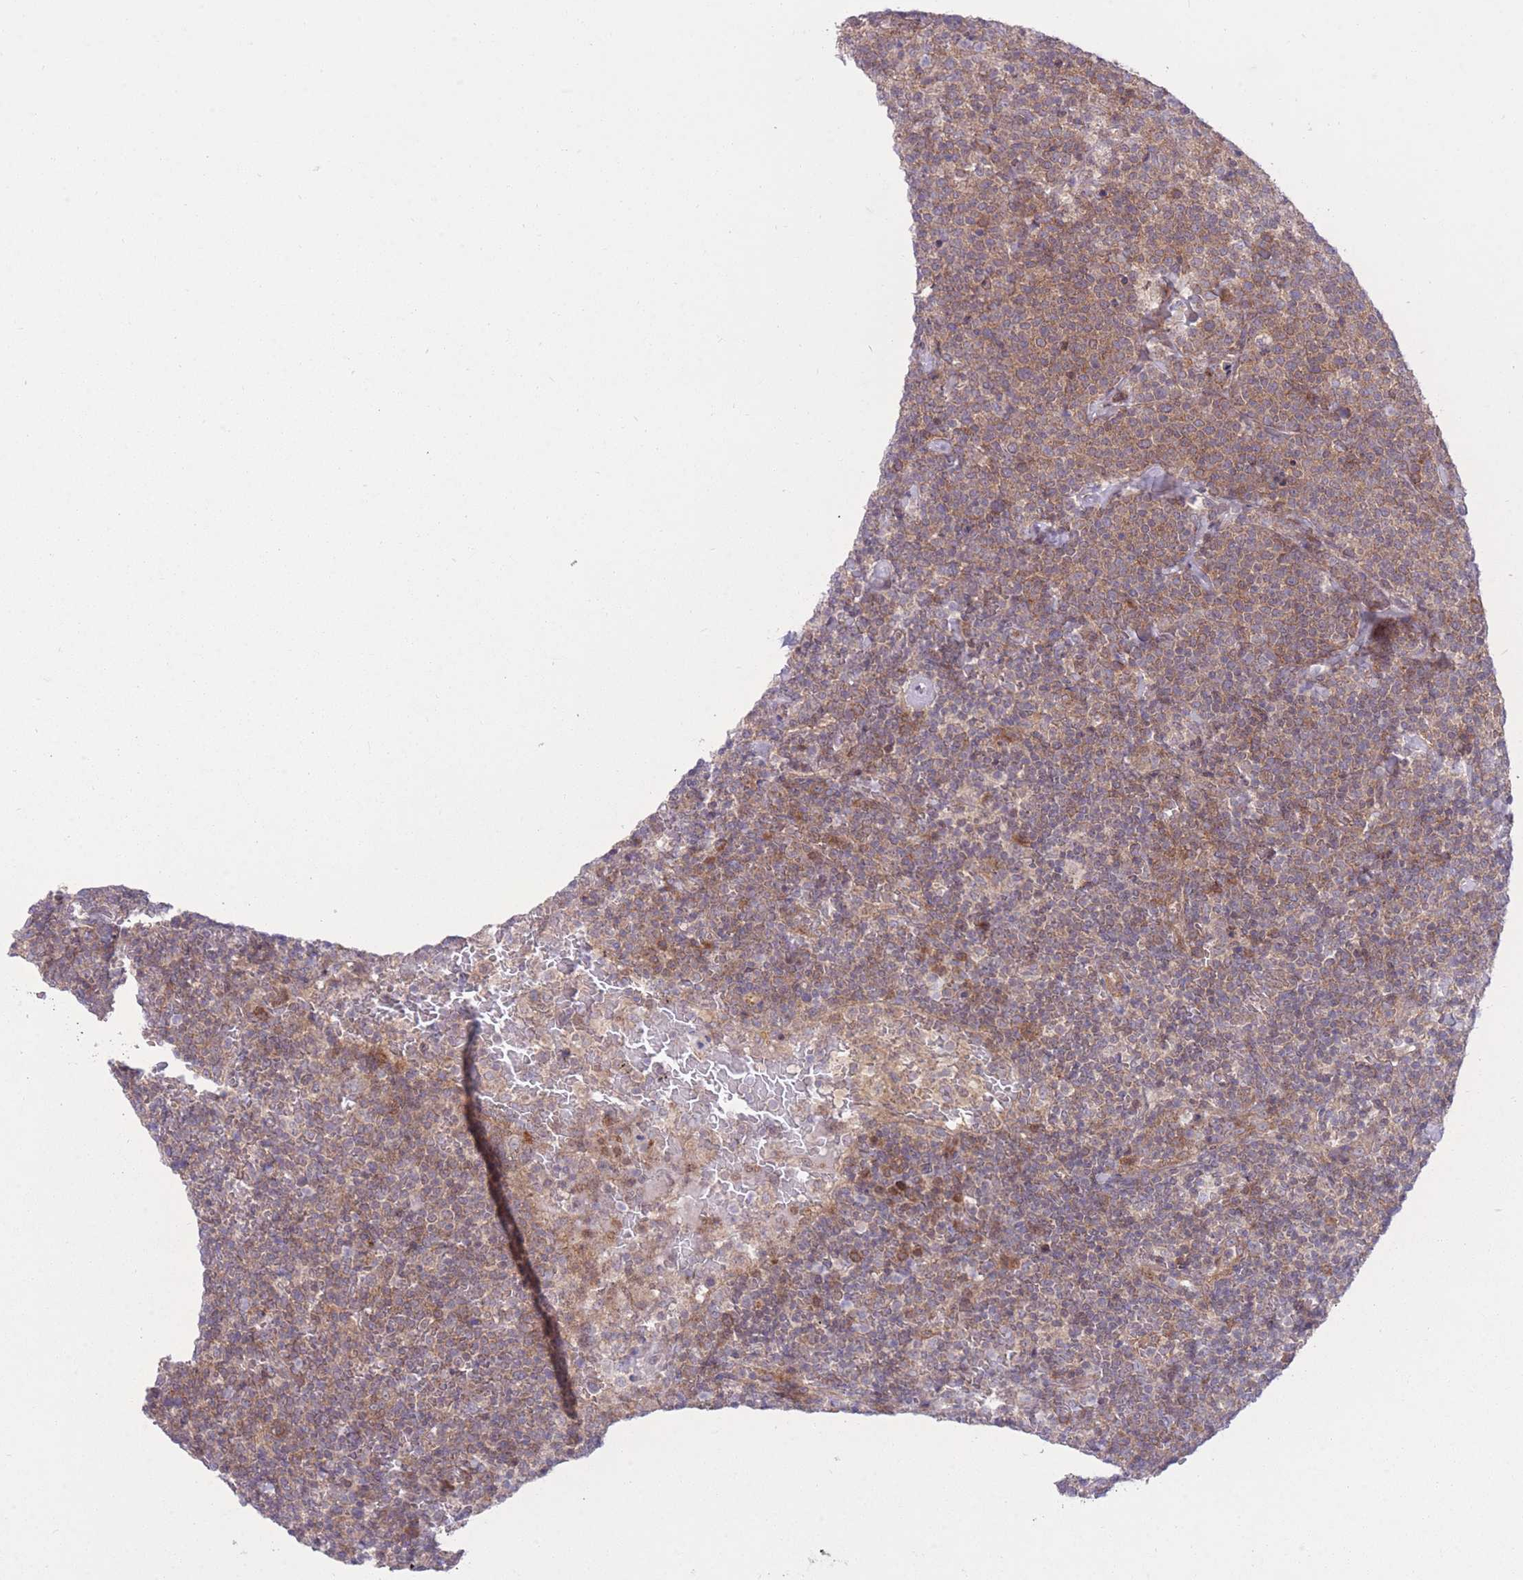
{"staining": {"intensity": "moderate", "quantity": ">75%", "location": "cytoplasmic/membranous"}, "tissue": "lymphoma", "cell_type": "Tumor cells", "image_type": "cancer", "snomed": [{"axis": "morphology", "description": "Malignant lymphoma, non-Hodgkin's type, High grade"}, {"axis": "topography", "description": "Lymph node"}], "caption": "The histopathology image exhibits a brown stain indicating the presence of a protein in the cytoplasmic/membranous of tumor cells in lymphoma.", "gene": "RIC8A", "patient": {"sex": "male", "age": 61}}